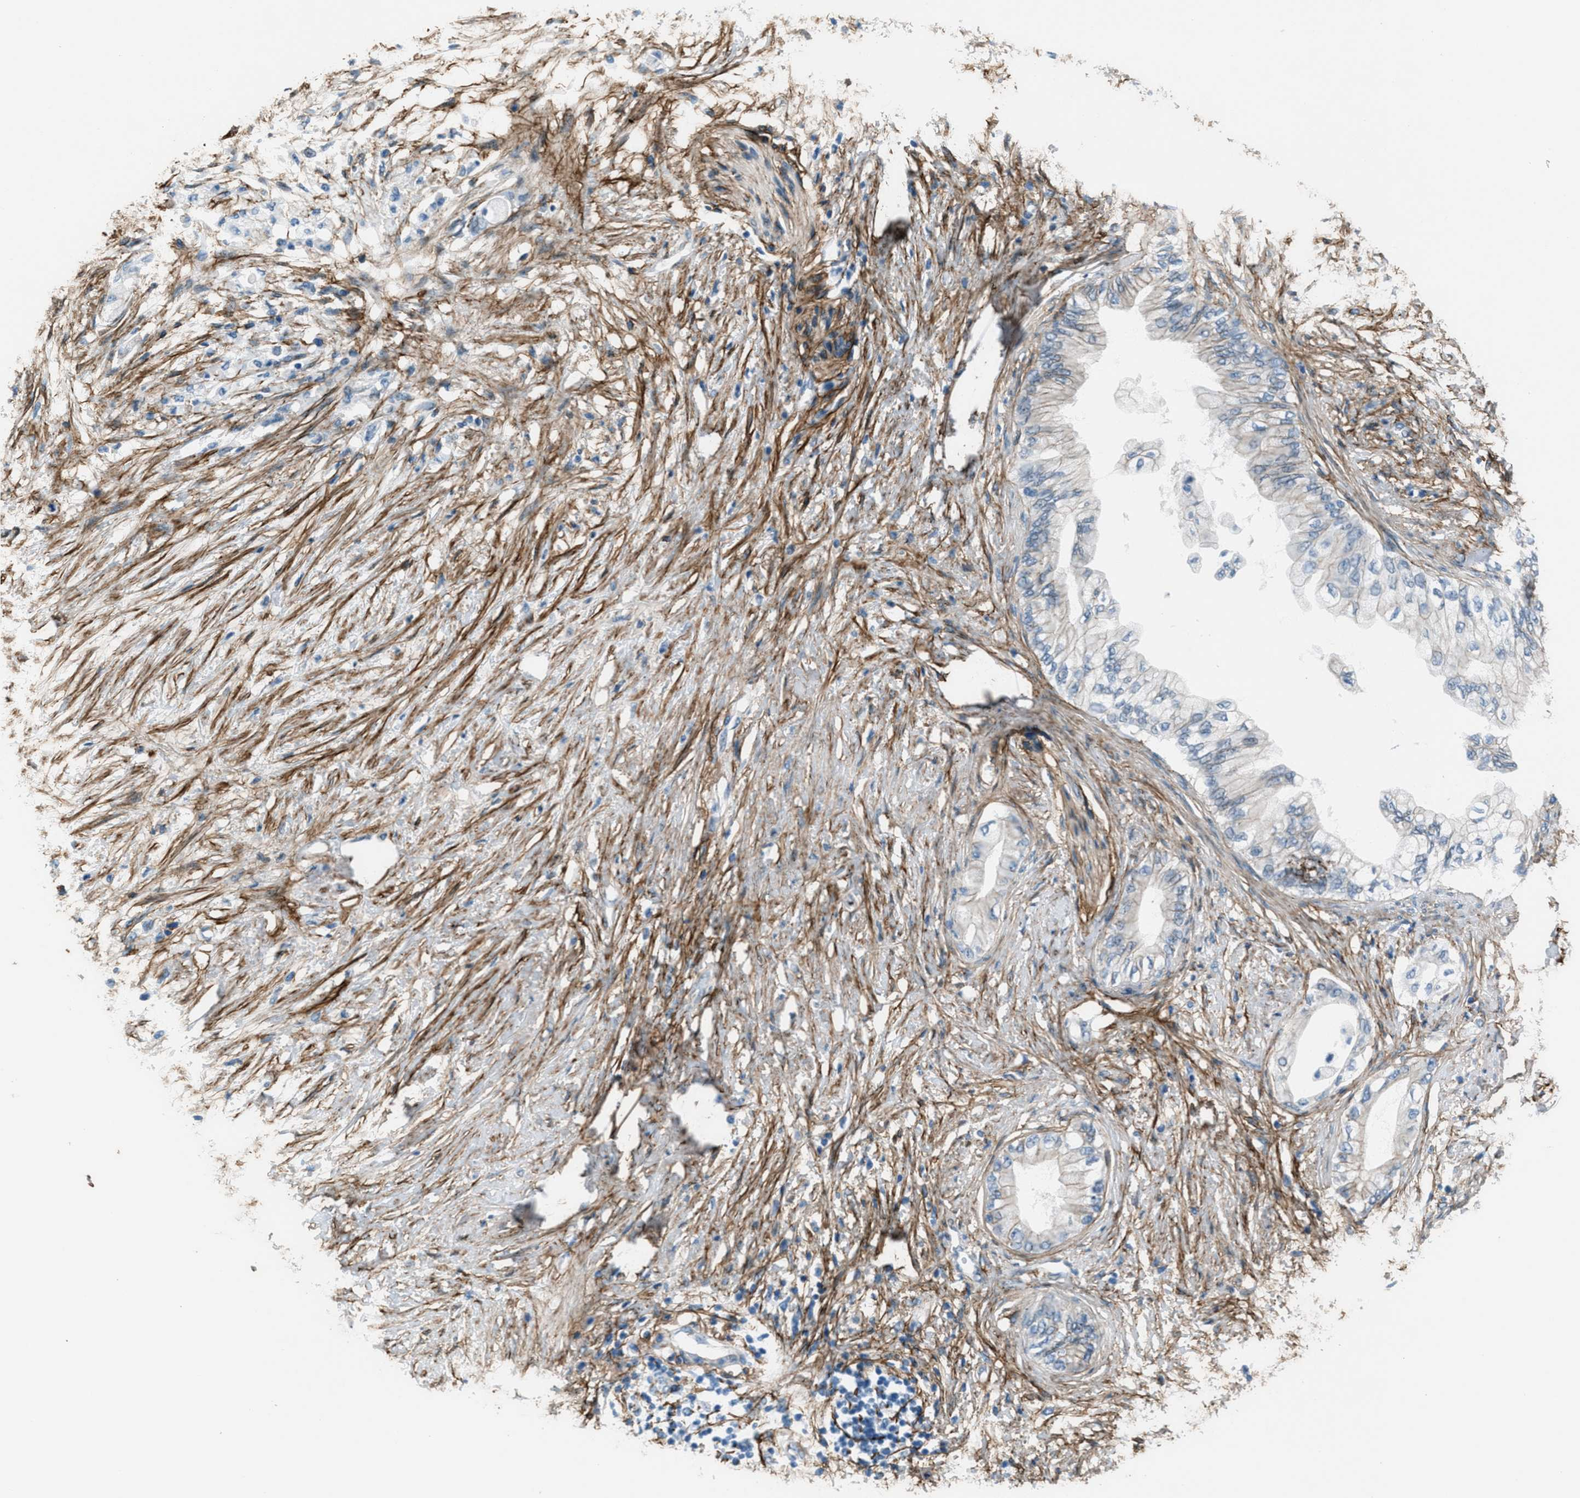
{"staining": {"intensity": "weak", "quantity": "<25%", "location": "cytoplasmic/membranous"}, "tissue": "pancreatic cancer", "cell_type": "Tumor cells", "image_type": "cancer", "snomed": [{"axis": "morphology", "description": "Normal tissue, NOS"}, {"axis": "morphology", "description": "Adenocarcinoma, NOS"}, {"axis": "topography", "description": "Pancreas"}, {"axis": "topography", "description": "Duodenum"}], "caption": "Immunohistochemistry image of human pancreatic adenocarcinoma stained for a protein (brown), which displays no staining in tumor cells. (Brightfield microscopy of DAB (3,3'-diaminobenzidine) immunohistochemistry (IHC) at high magnification).", "gene": "FBN1", "patient": {"sex": "female", "age": 60}}